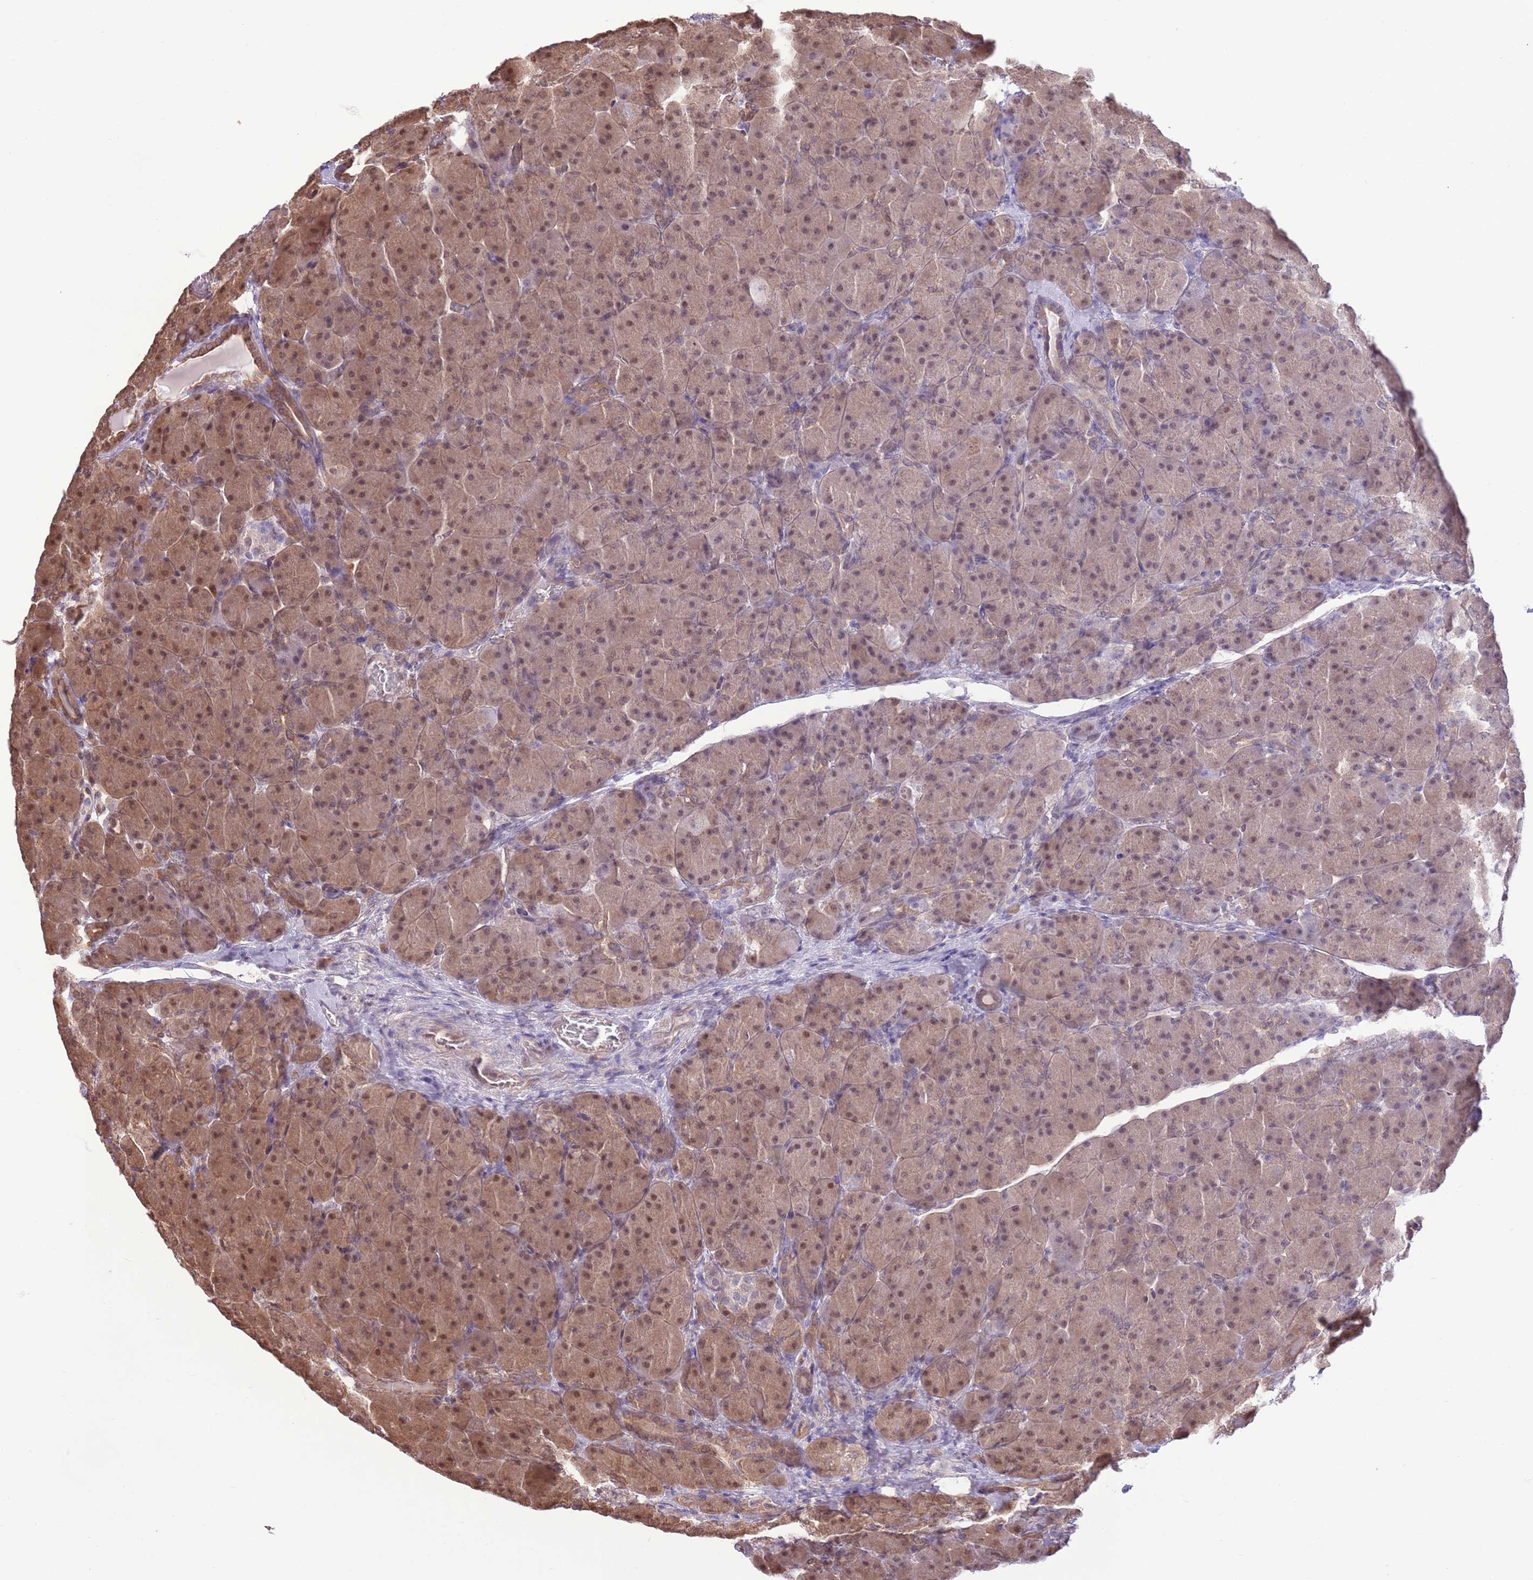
{"staining": {"intensity": "moderate", "quantity": ">75%", "location": "cytoplasmic/membranous,nuclear"}, "tissue": "pancreas", "cell_type": "Exocrine glandular cells", "image_type": "normal", "snomed": [{"axis": "morphology", "description": "Normal tissue, NOS"}, {"axis": "topography", "description": "Pancreas"}], "caption": "This image displays immunohistochemistry (IHC) staining of normal pancreas, with medium moderate cytoplasmic/membranous,nuclear staining in approximately >75% of exocrine glandular cells.", "gene": "NSFL1C", "patient": {"sex": "male", "age": 66}}